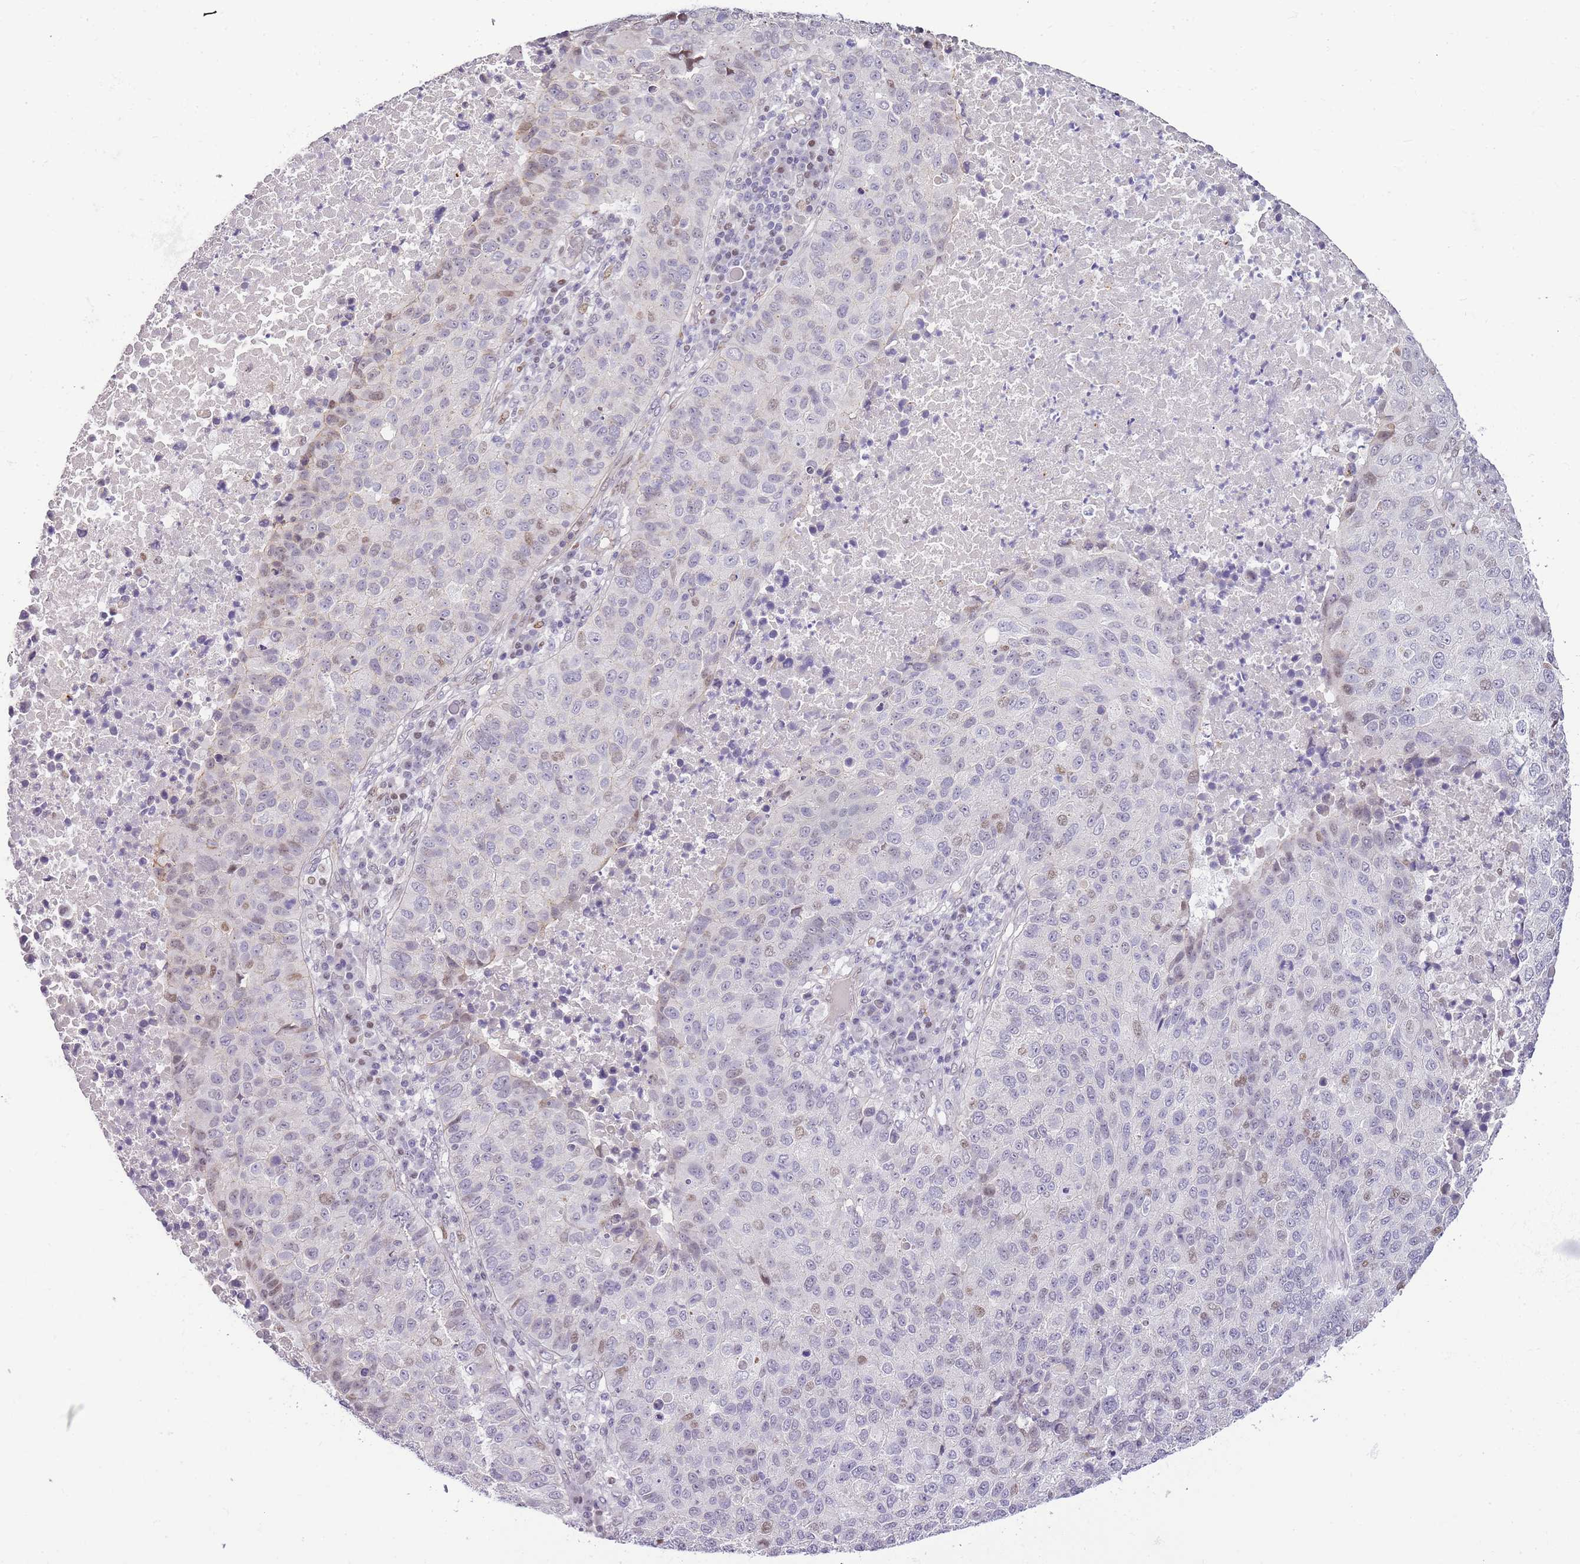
{"staining": {"intensity": "weak", "quantity": "<25%", "location": "nuclear"}, "tissue": "lung cancer", "cell_type": "Tumor cells", "image_type": "cancer", "snomed": [{"axis": "morphology", "description": "Squamous cell carcinoma, NOS"}, {"axis": "topography", "description": "Lung"}], "caption": "Immunohistochemical staining of human lung cancer shows no significant positivity in tumor cells.", "gene": "CLBA1", "patient": {"sex": "male", "age": 73}}